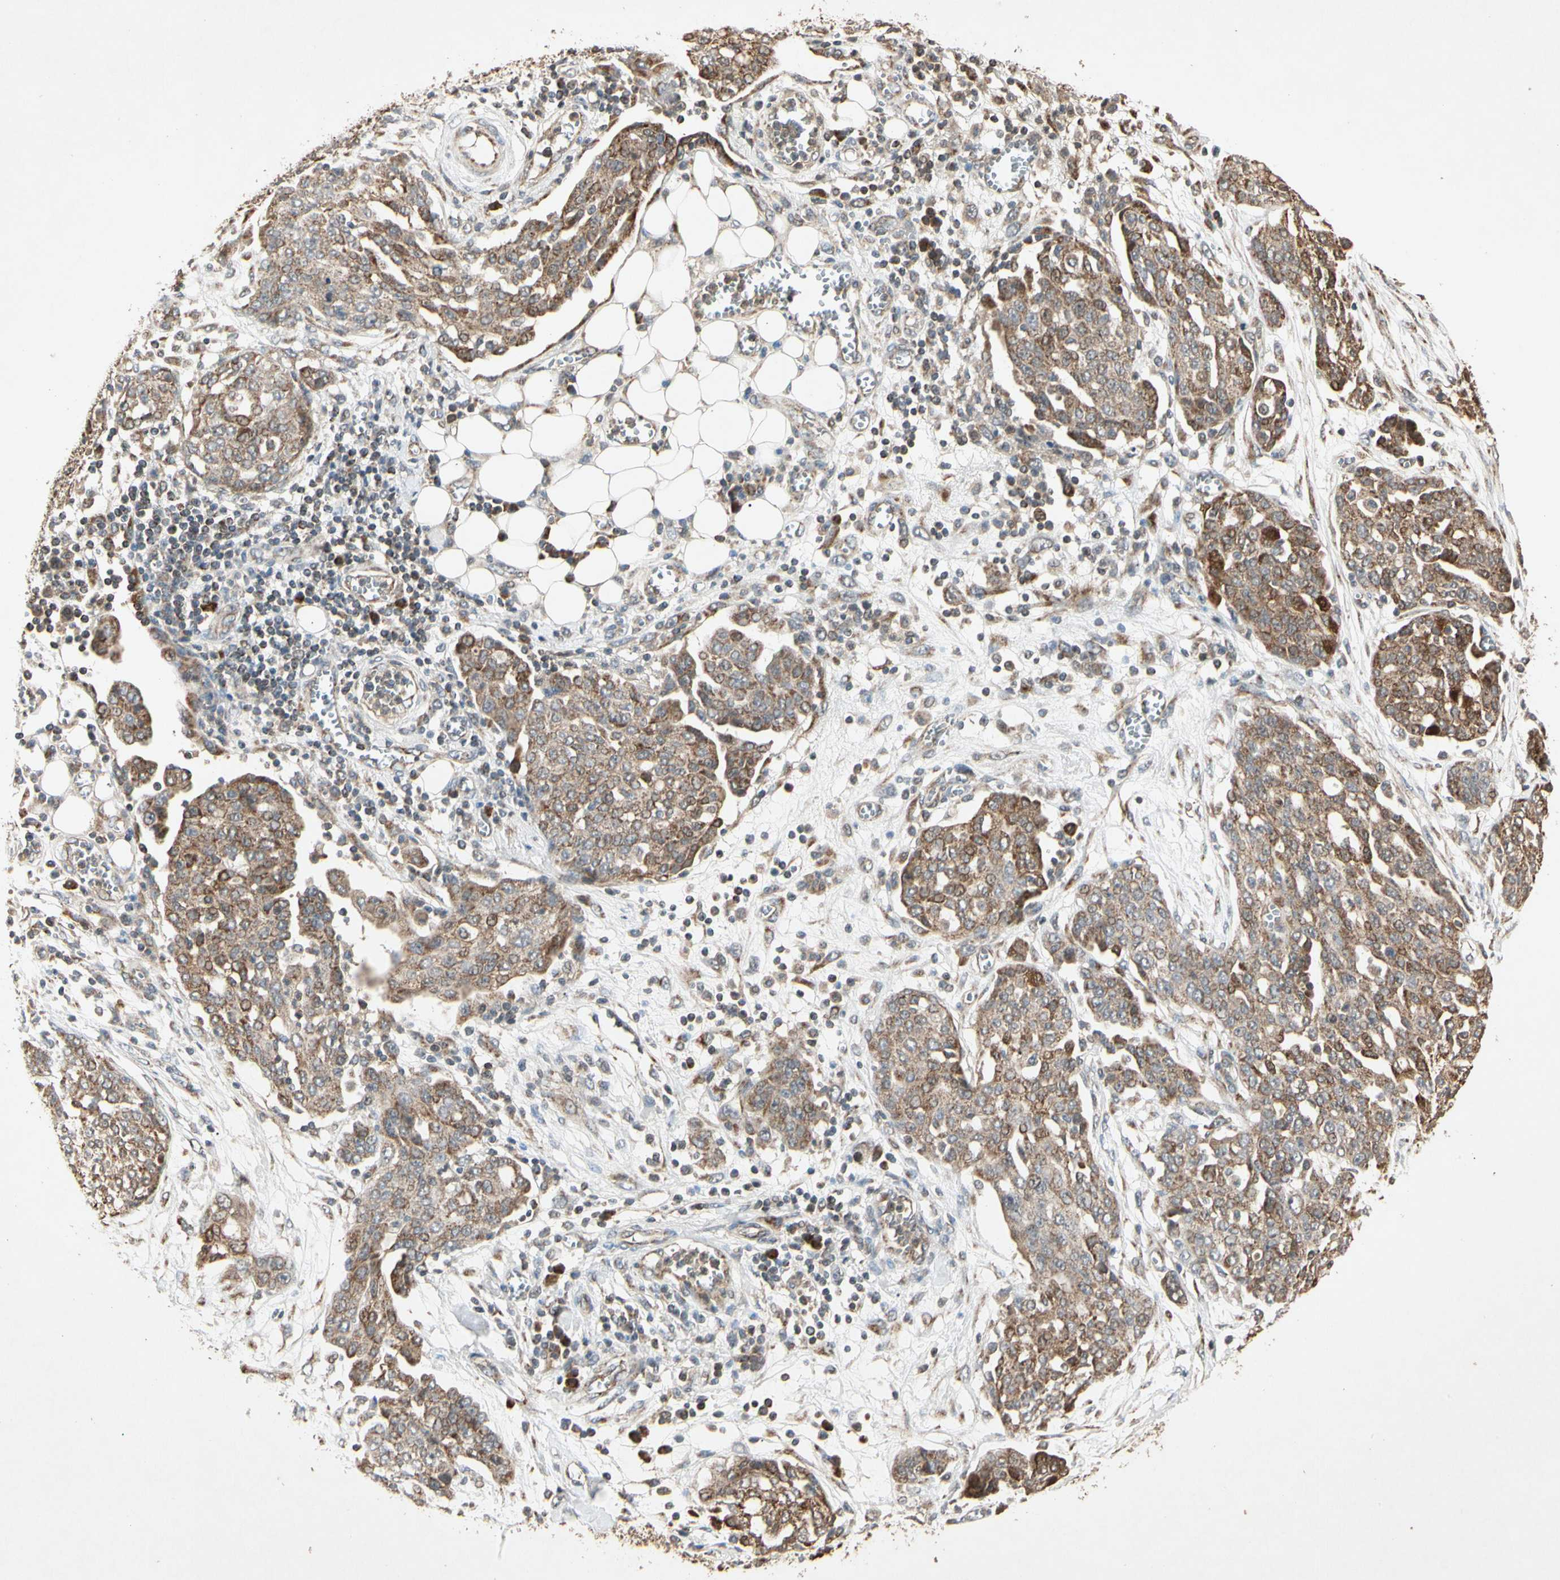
{"staining": {"intensity": "weak", "quantity": ">75%", "location": "cytoplasmic/membranous,nuclear"}, "tissue": "ovarian cancer", "cell_type": "Tumor cells", "image_type": "cancer", "snomed": [{"axis": "morphology", "description": "Cystadenocarcinoma, serous, NOS"}, {"axis": "topography", "description": "Soft tissue"}, {"axis": "topography", "description": "Ovary"}], "caption": "Immunohistochemistry of human ovarian cancer (serous cystadenocarcinoma) displays low levels of weak cytoplasmic/membranous and nuclear staining in about >75% of tumor cells. The protein of interest is shown in brown color, while the nuclei are stained blue.", "gene": "PRDX5", "patient": {"sex": "female", "age": 57}}